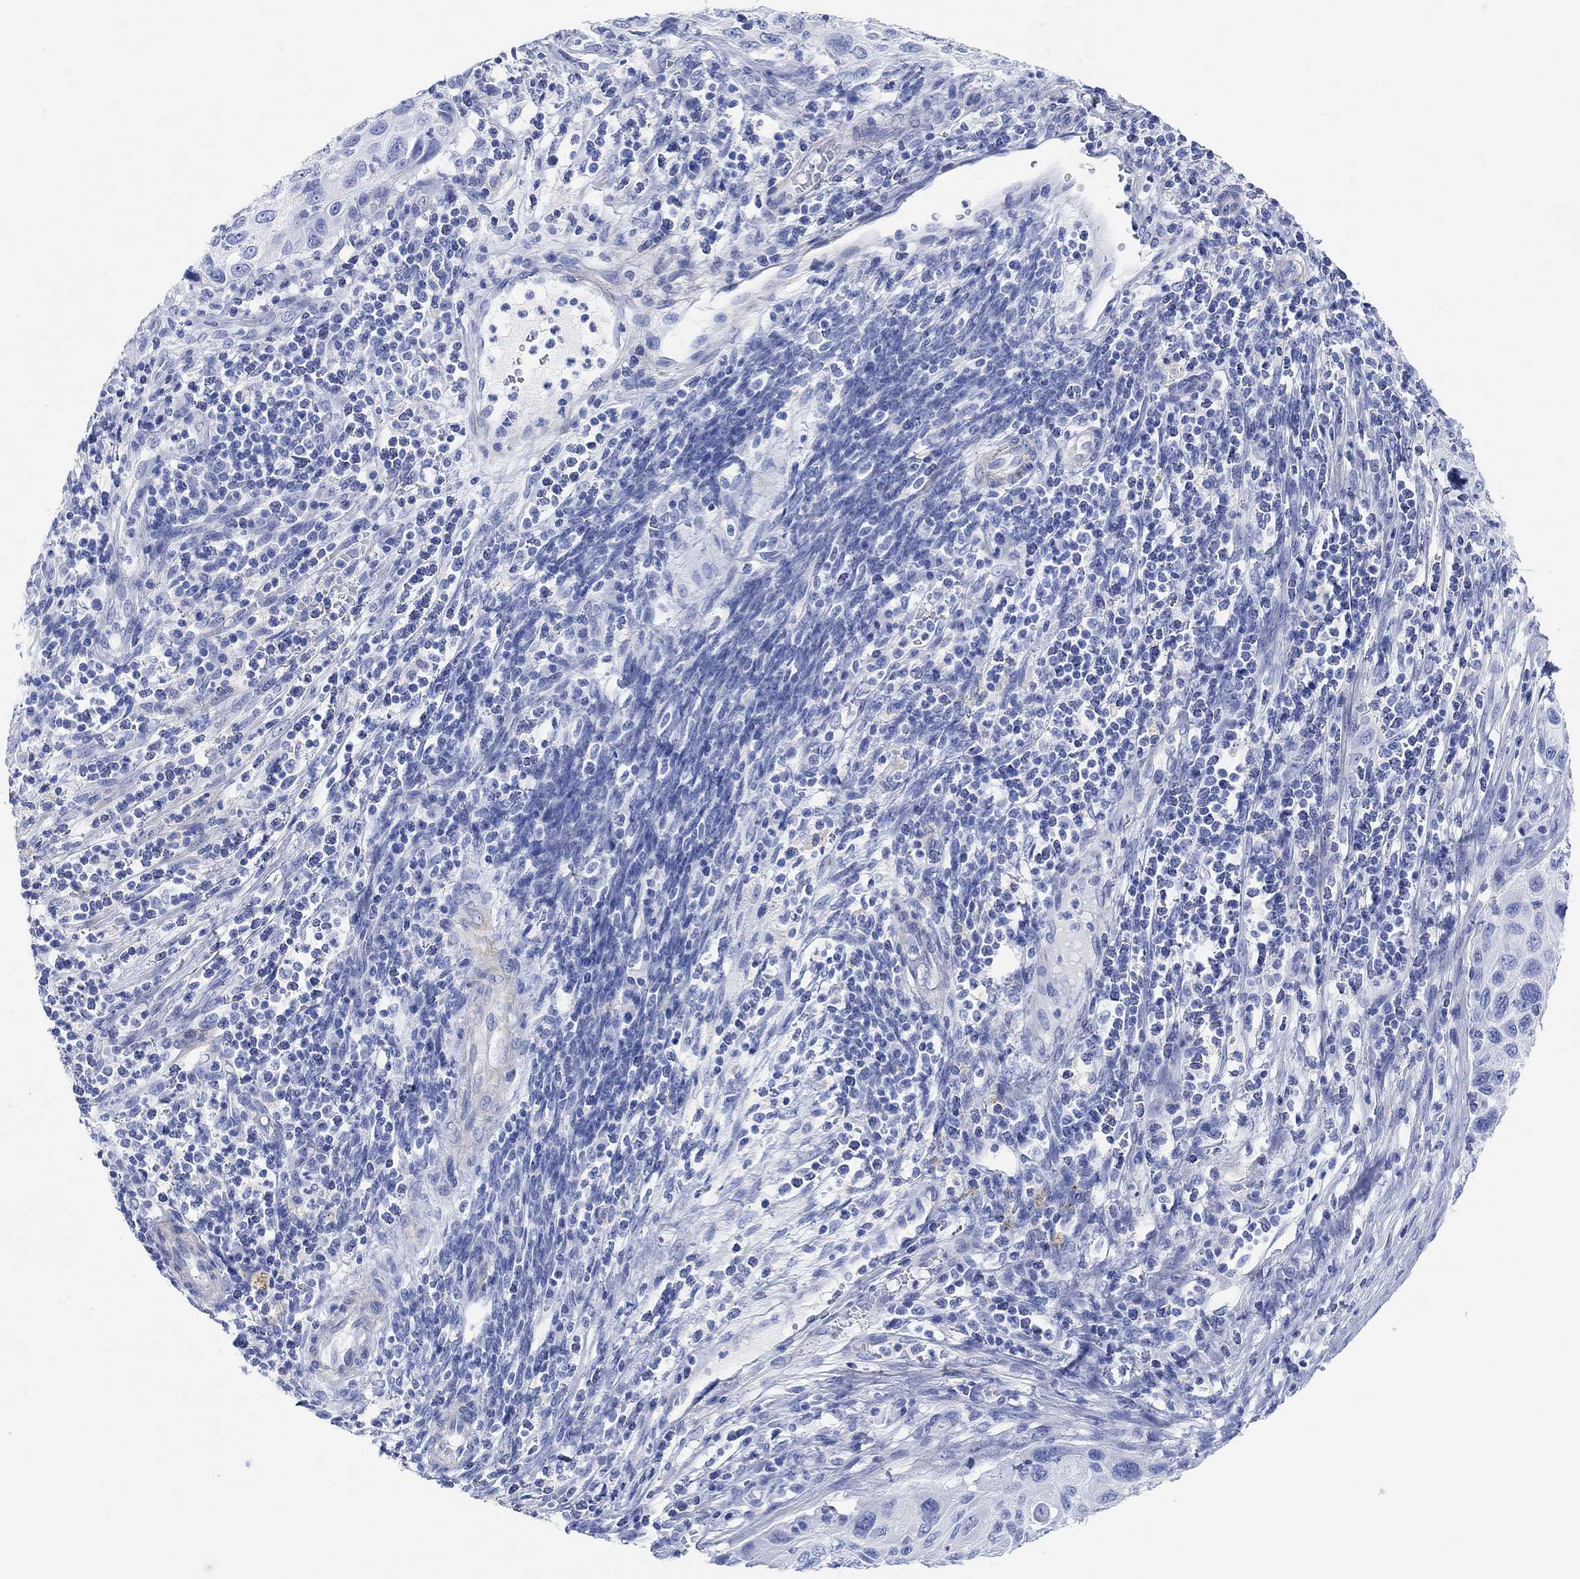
{"staining": {"intensity": "negative", "quantity": "none", "location": "none"}, "tissue": "cervical cancer", "cell_type": "Tumor cells", "image_type": "cancer", "snomed": [{"axis": "morphology", "description": "Squamous cell carcinoma, NOS"}, {"axis": "topography", "description": "Cervix"}], "caption": "A photomicrograph of human squamous cell carcinoma (cervical) is negative for staining in tumor cells.", "gene": "ANKRD33", "patient": {"sex": "female", "age": 70}}